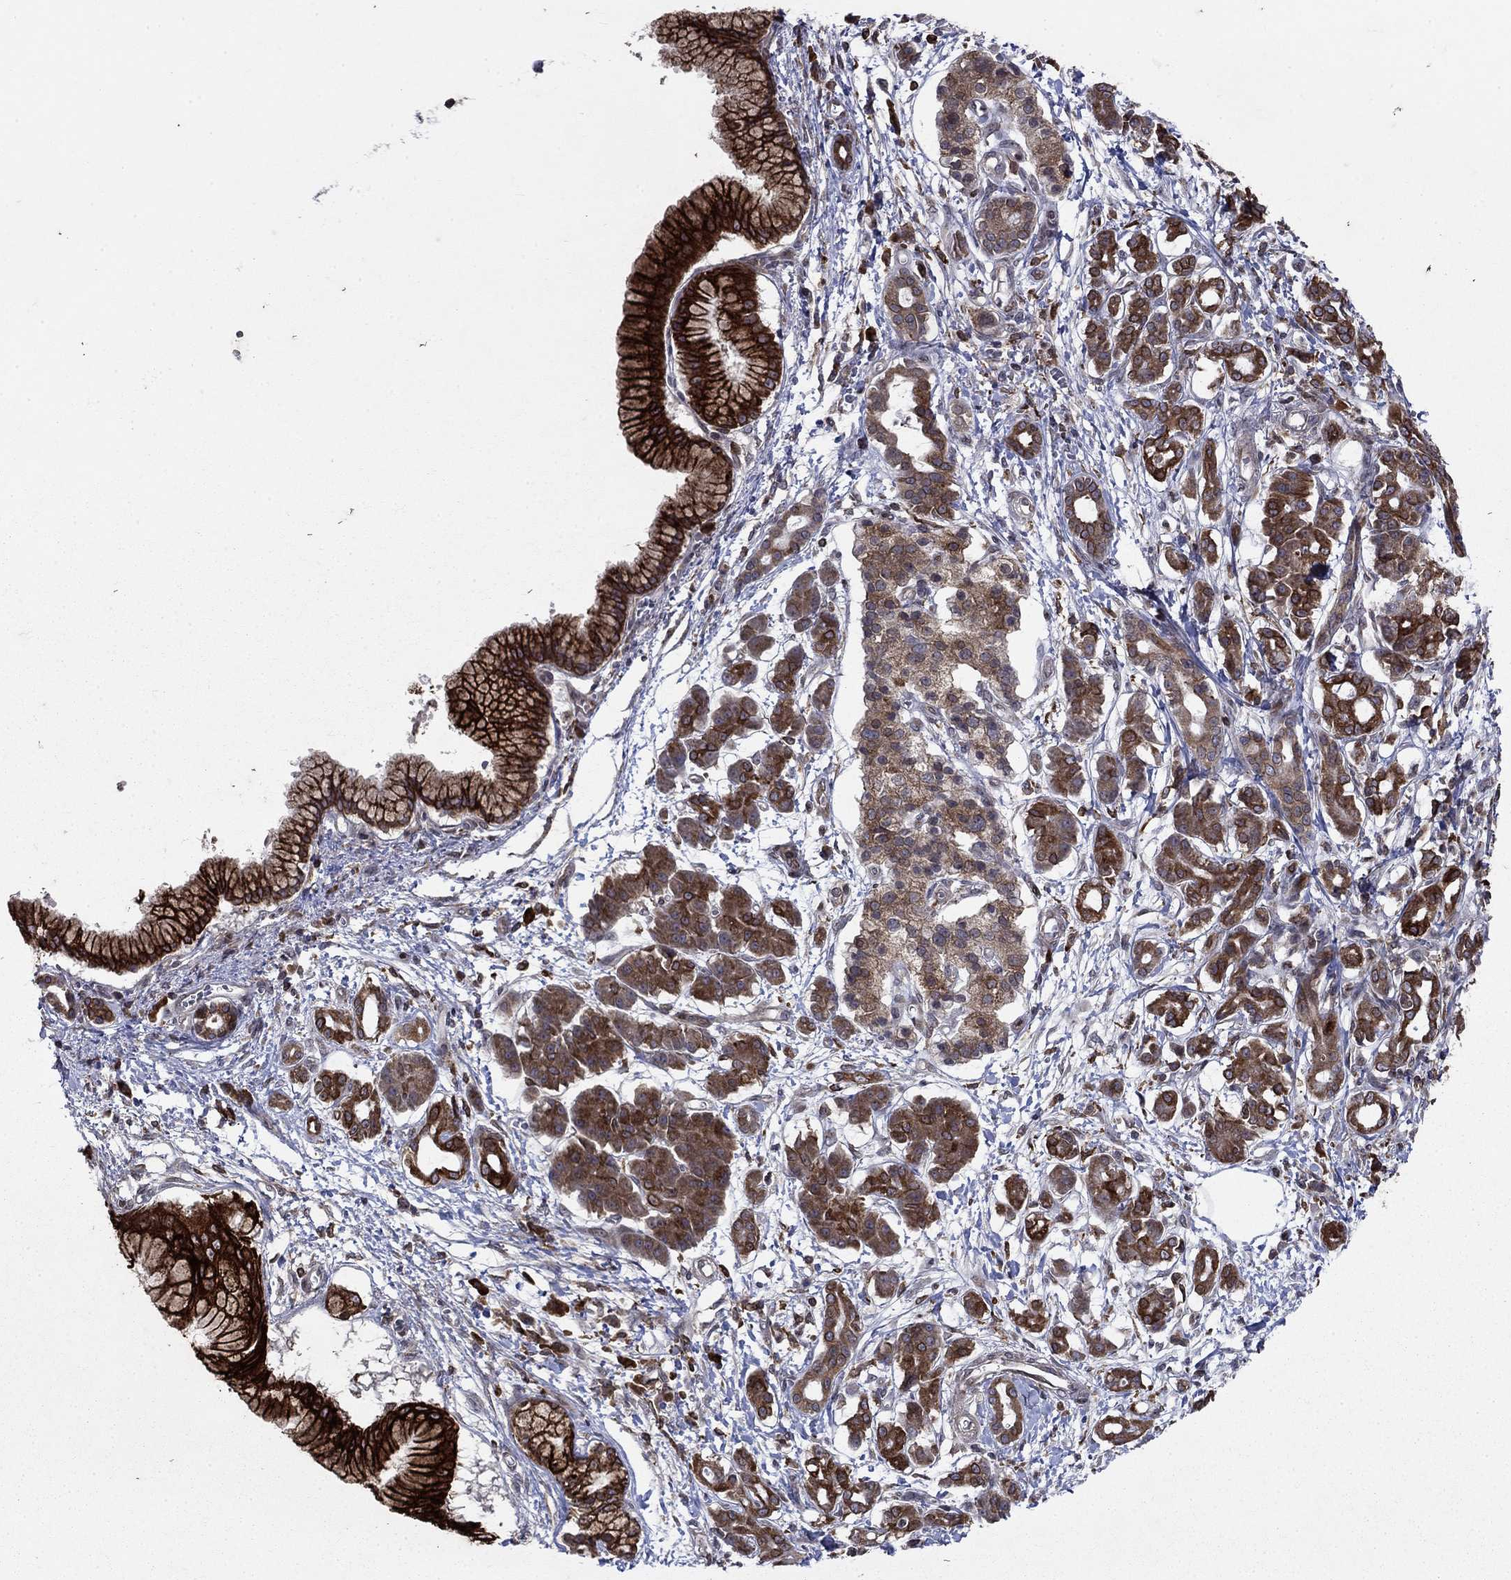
{"staining": {"intensity": "strong", "quantity": "25%-75%", "location": "cytoplasmic/membranous"}, "tissue": "pancreatic cancer", "cell_type": "Tumor cells", "image_type": "cancer", "snomed": [{"axis": "morphology", "description": "Adenocarcinoma, NOS"}, {"axis": "topography", "description": "Pancreas"}], "caption": "There is high levels of strong cytoplasmic/membranous staining in tumor cells of pancreatic adenocarcinoma, as demonstrated by immunohistochemical staining (brown color).", "gene": "DHRS7", "patient": {"sex": "male", "age": 72}}